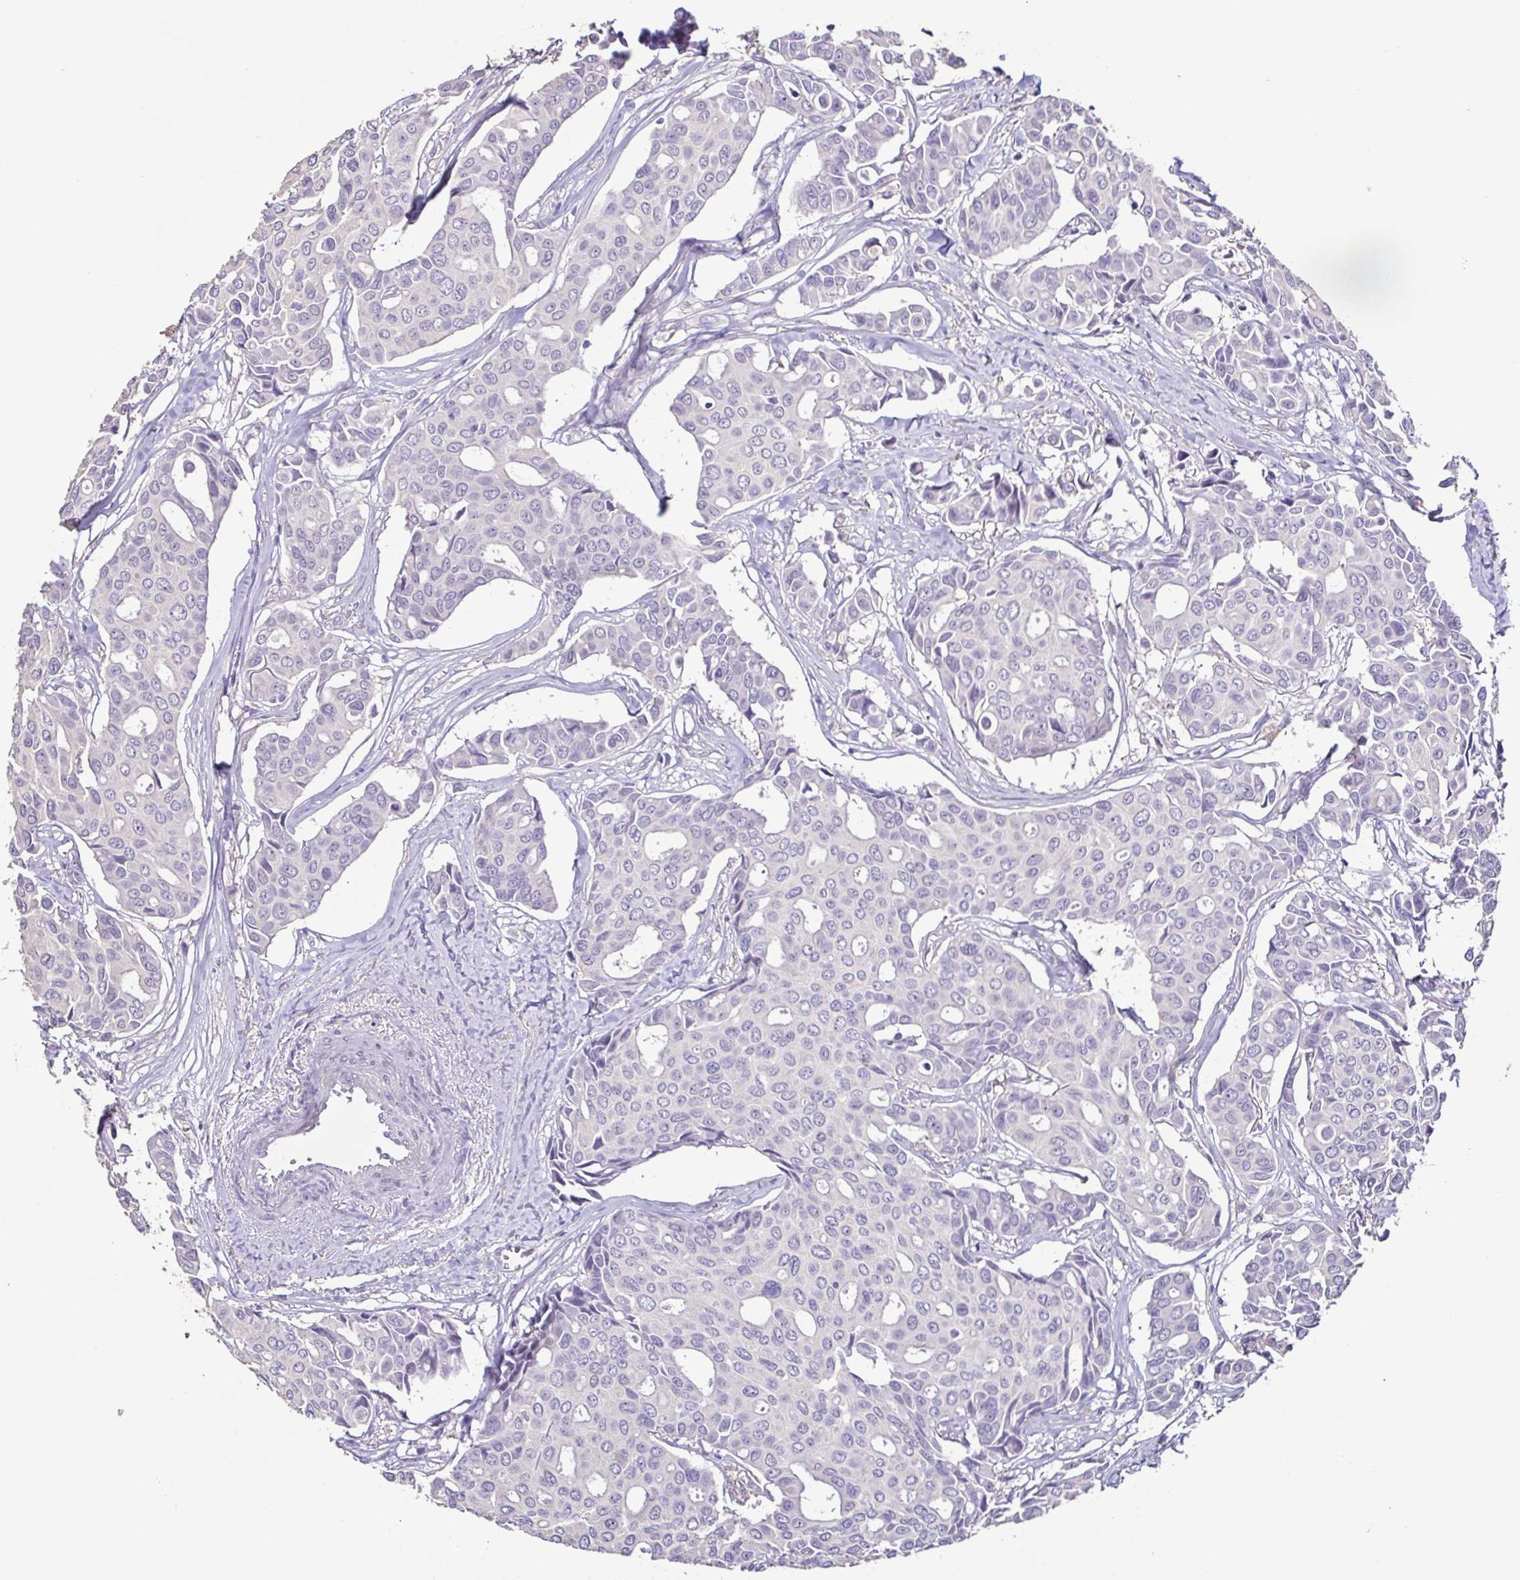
{"staining": {"intensity": "negative", "quantity": "none", "location": "none"}, "tissue": "breast cancer", "cell_type": "Tumor cells", "image_type": "cancer", "snomed": [{"axis": "morphology", "description": "Duct carcinoma"}, {"axis": "topography", "description": "Breast"}], "caption": "A photomicrograph of intraductal carcinoma (breast) stained for a protein reveals no brown staining in tumor cells.", "gene": "TERT", "patient": {"sex": "female", "age": 54}}